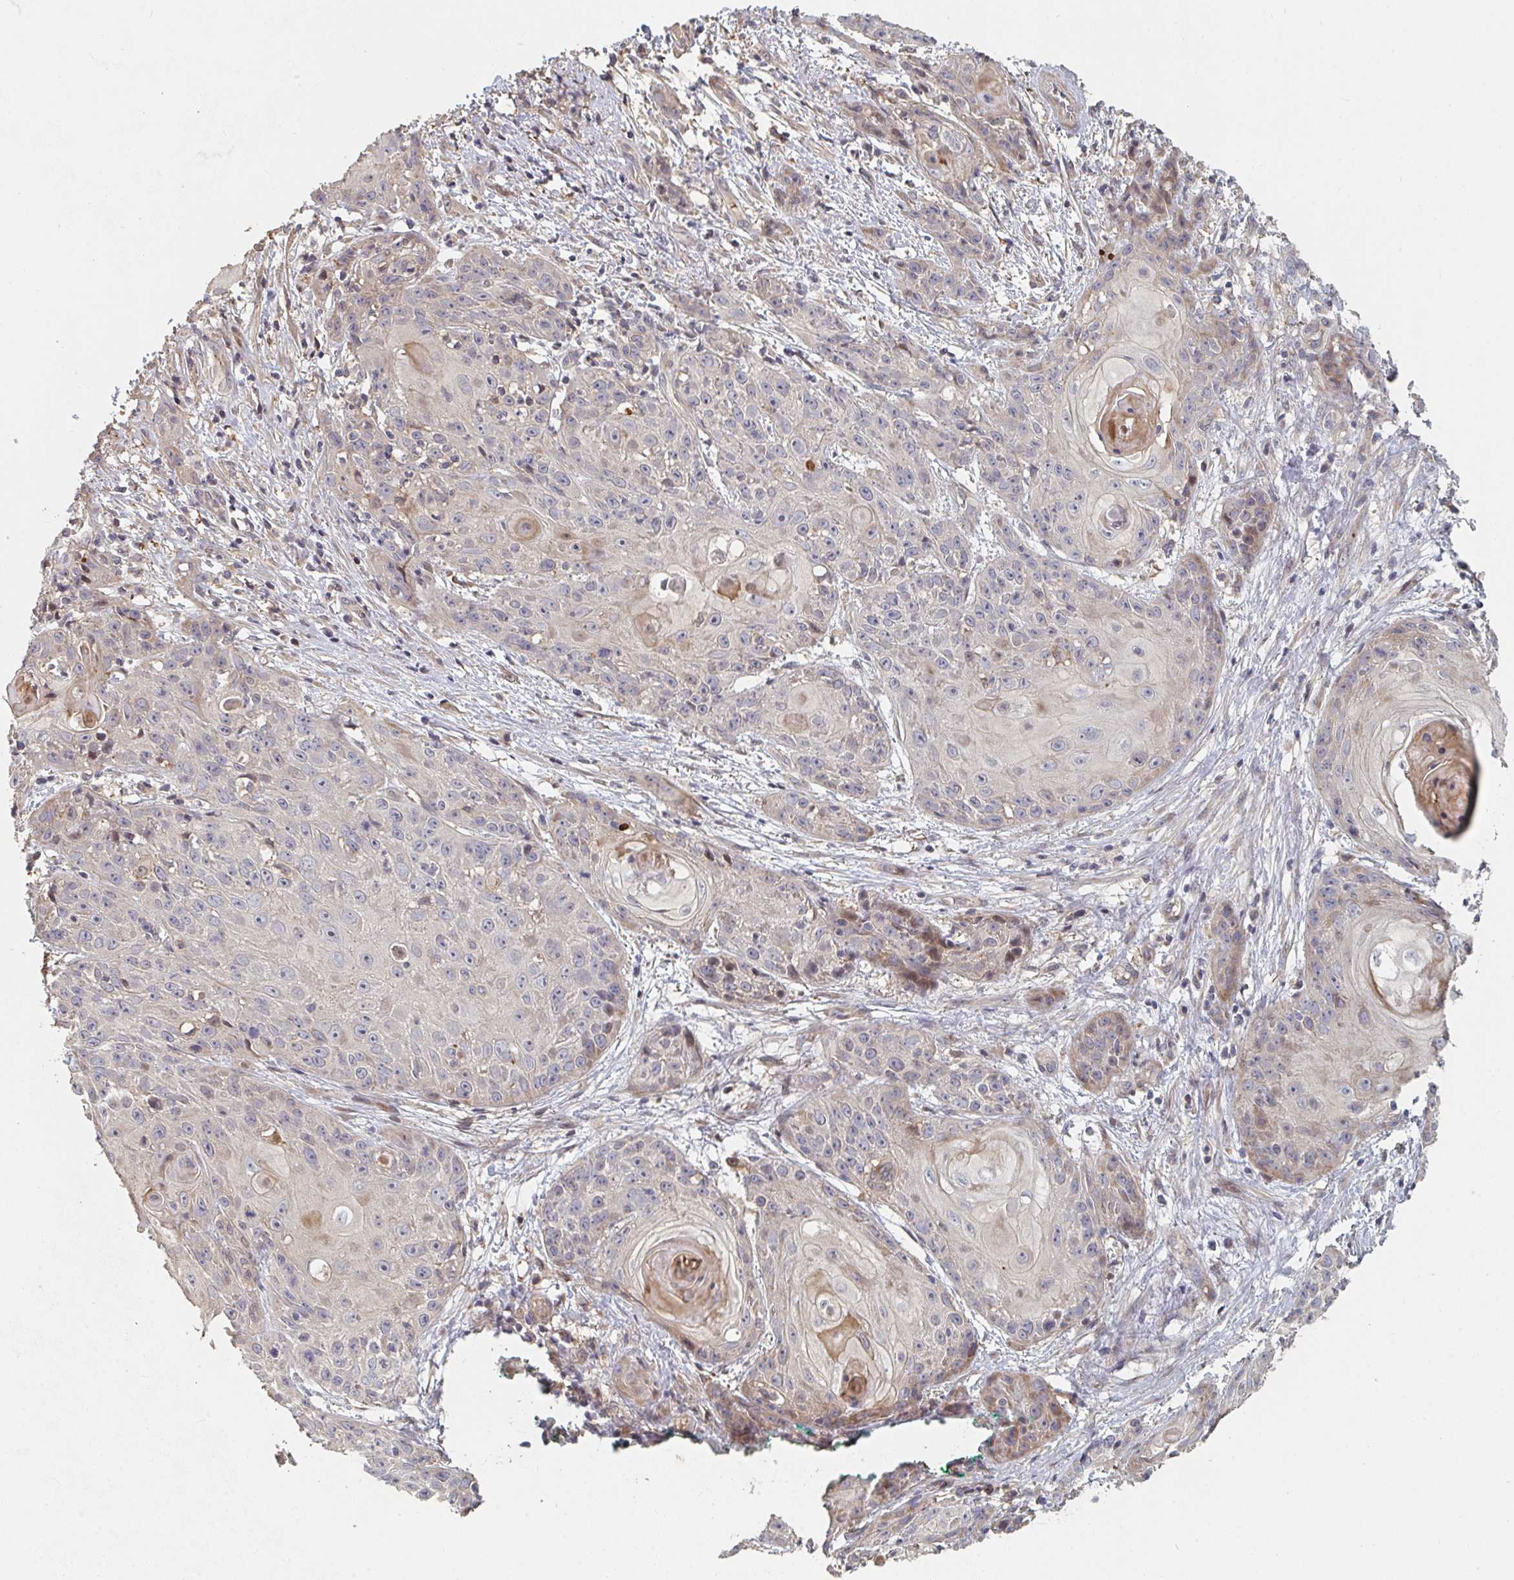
{"staining": {"intensity": "weak", "quantity": "<25%", "location": "cytoplasmic/membranous"}, "tissue": "skin cancer", "cell_type": "Tumor cells", "image_type": "cancer", "snomed": [{"axis": "morphology", "description": "Squamous cell carcinoma, NOS"}, {"axis": "topography", "description": "Skin"}, {"axis": "topography", "description": "Vulva"}], "caption": "Immunohistochemistry image of skin squamous cell carcinoma stained for a protein (brown), which reveals no positivity in tumor cells.", "gene": "PTEN", "patient": {"sex": "female", "age": 76}}